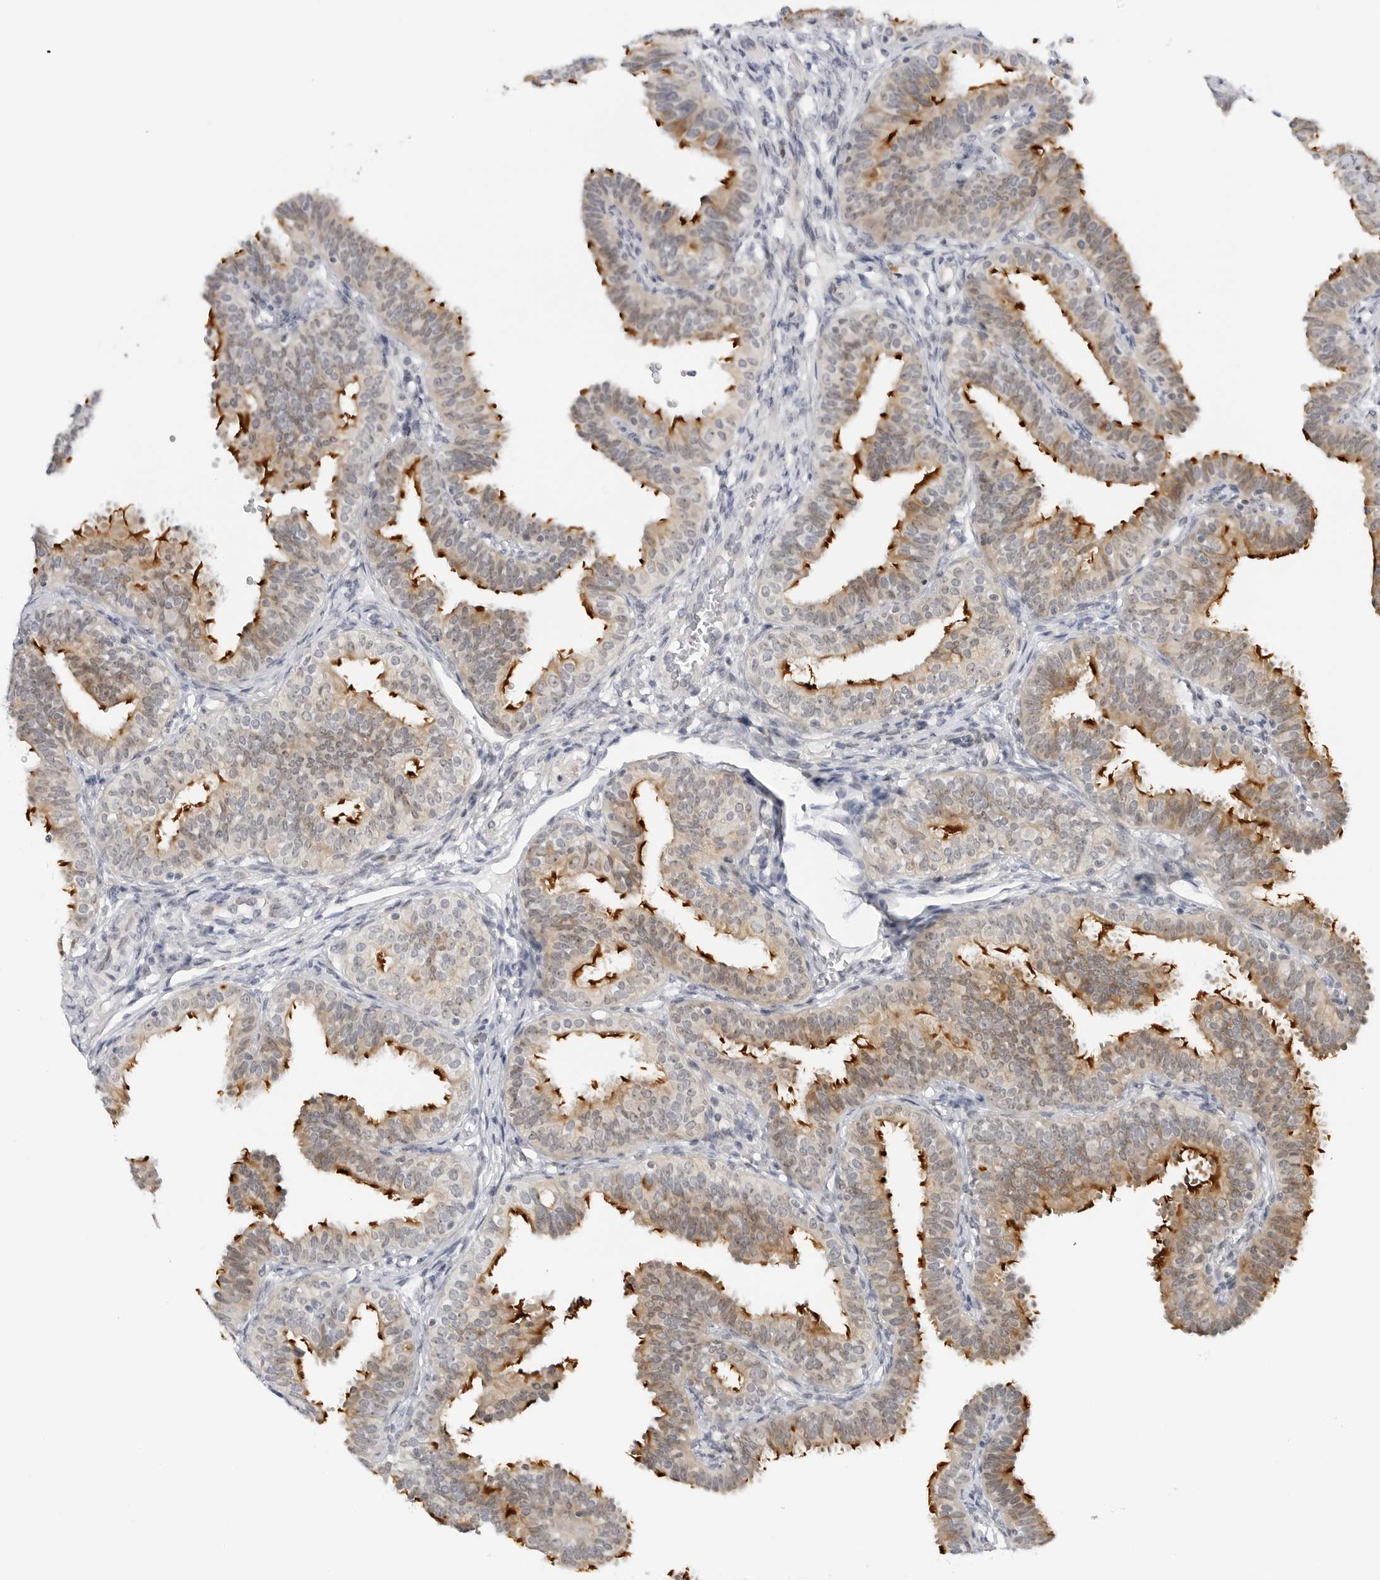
{"staining": {"intensity": "strong", "quantity": "<25%", "location": "cytoplasmic/membranous"}, "tissue": "fallopian tube", "cell_type": "Glandular cells", "image_type": "normal", "snomed": [{"axis": "morphology", "description": "Normal tissue, NOS"}, {"axis": "topography", "description": "Fallopian tube"}], "caption": "Protein expression analysis of unremarkable fallopian tube reveals strong cytoplasmic/membranous positivity in about <25% of glandular cells.", "gene": "MAP2K5", "patient": {"sex": "female", "age": 35}}